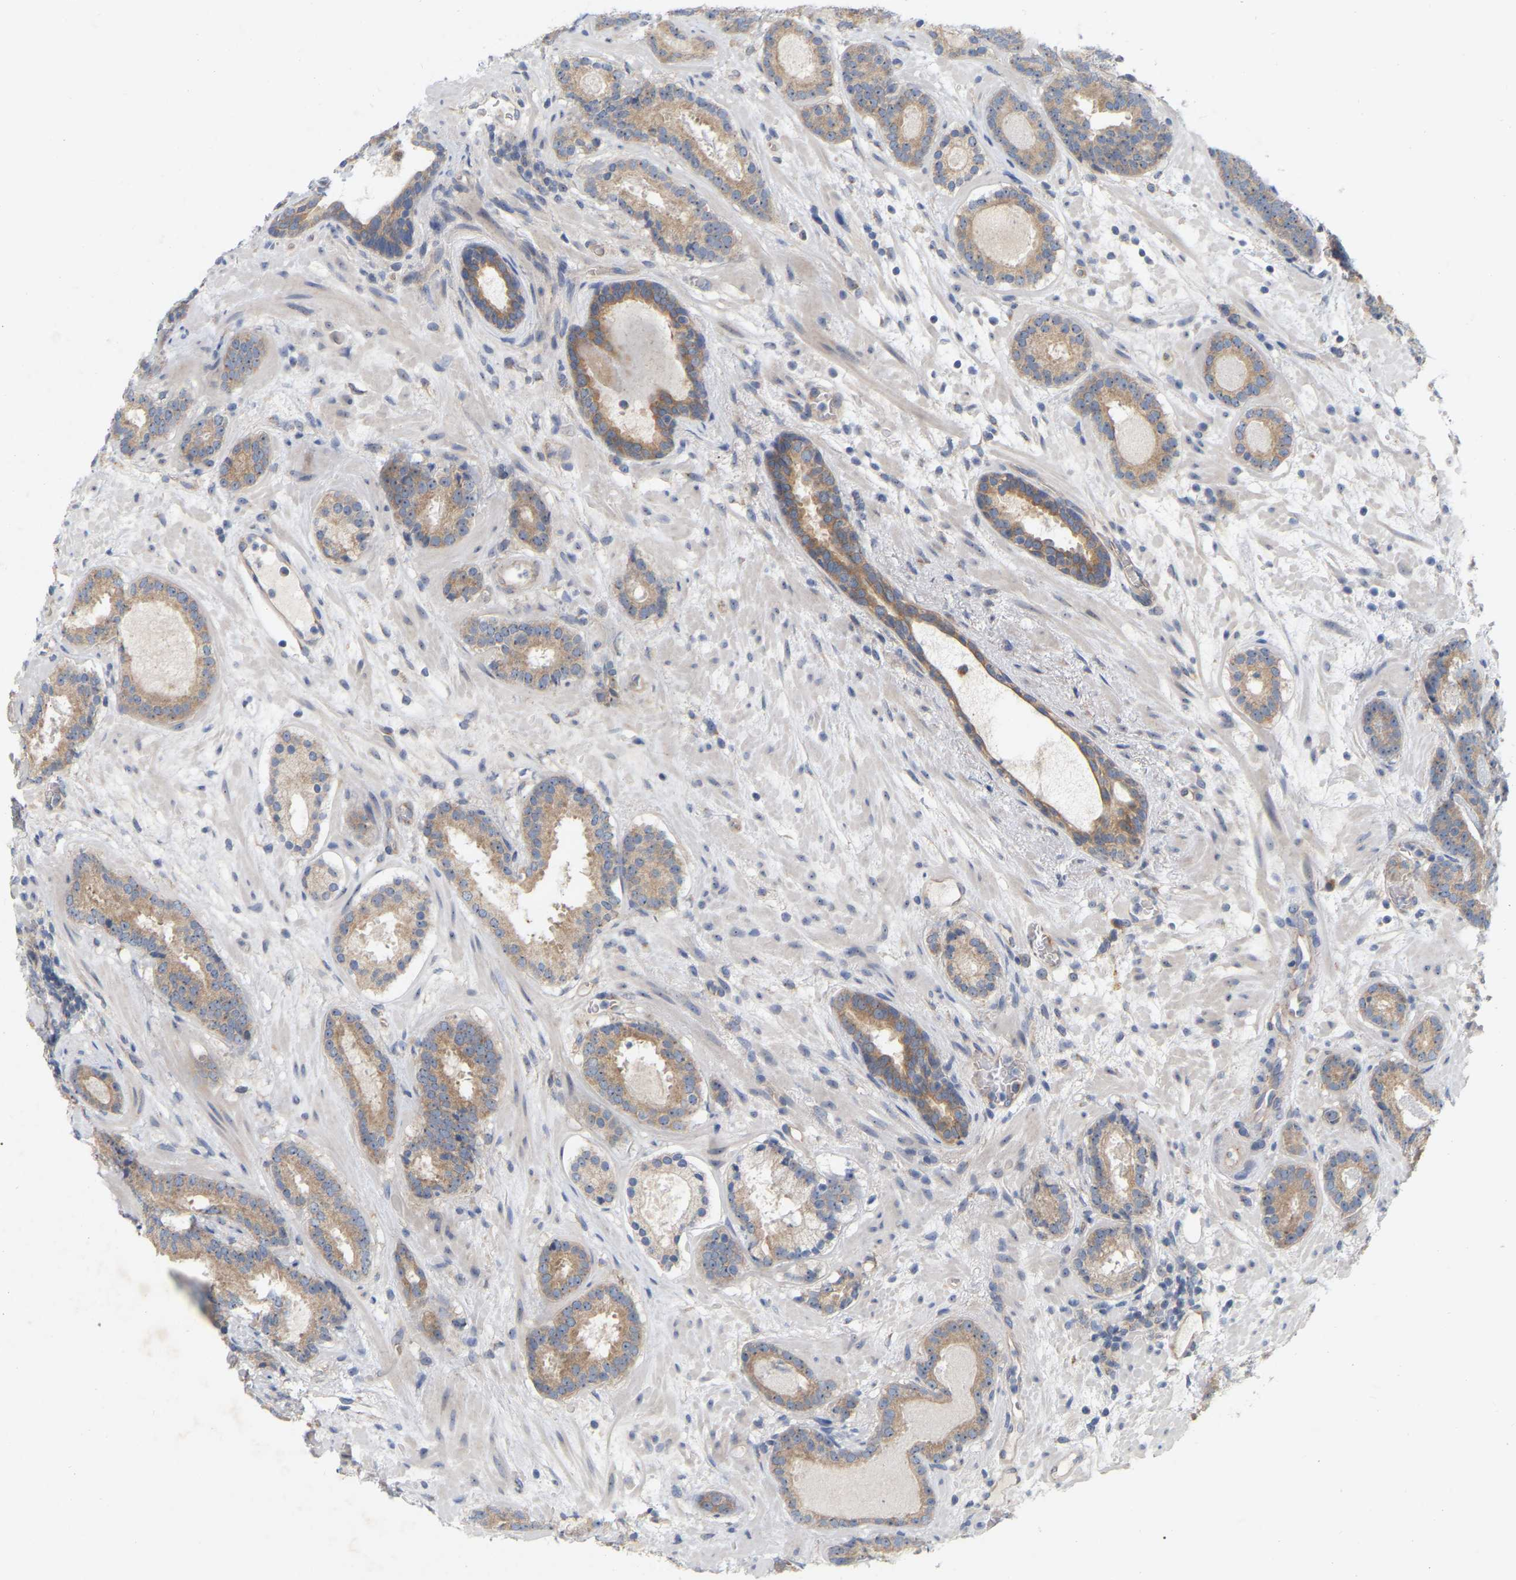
{"staining": {"intensity": "moderate", "quantity": ">75%", "location": "cytoplasmic/membranous,nuclear"}, "tissue": "prostate cancer", "cell_type": "Tumor cells", "image_type": "cancer", "snomed": [{"axis": "morphology", "description": "Adenocarcinoma, Low grade"}, {"axis": "topography", "description": "Prostate"}], "caption": "Immunohistochemistry histopathology image of neoplastic tissue: prostate cancer stained using immunohistochemistry (IHC) demonstrates medium levels of moderate protein expression localized specifically in the cytoplasmic/membranous and nuclear of tumor cells, appearing as a cytoplasmic/membranous and nuclear brown color.", "gene": "MINDY4", "patient": {"sex": "male", "age": 69}}